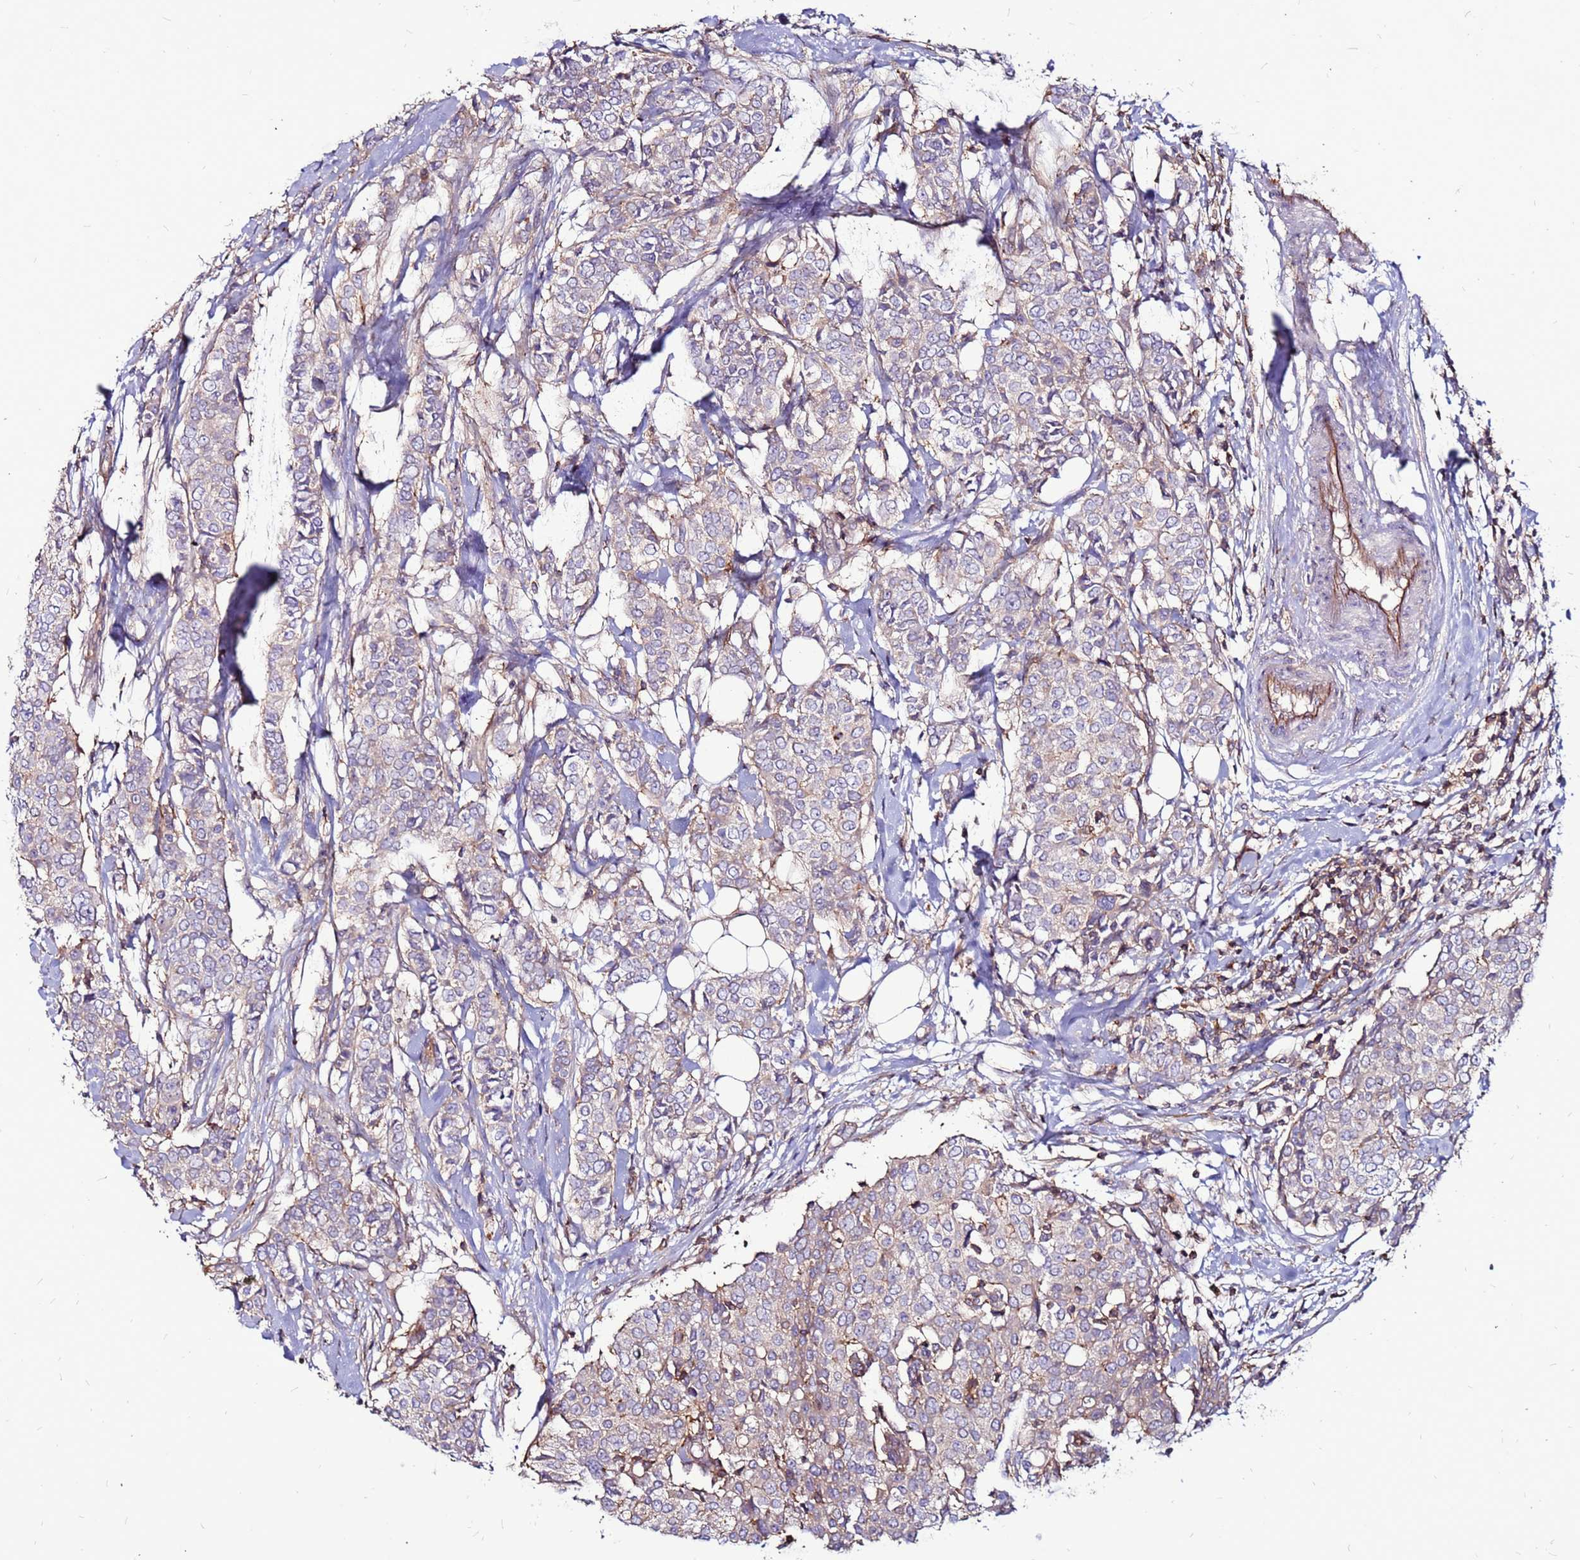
{"staining": {"intensity": "moderate", "quantity": "<25%", "location": "cytoplasmic/membranous"}, "tissue": "breast cancer", "cell_type": "Tumor cells", "image_type": "cancer", "snomed": [{"axis": "morphology", "description": "Lobular carcinoma"}, {"axis": "topography", "description": "Breast"}], "caption": "This histopathology image demonstrates IHC staining of human breast lobular carcinoma, with low moderate cytoplasmic/membranous staining in about <25% of tumor cells.", "gene": "NRN1L", "patient": {"sex": "female", "age": 51}}